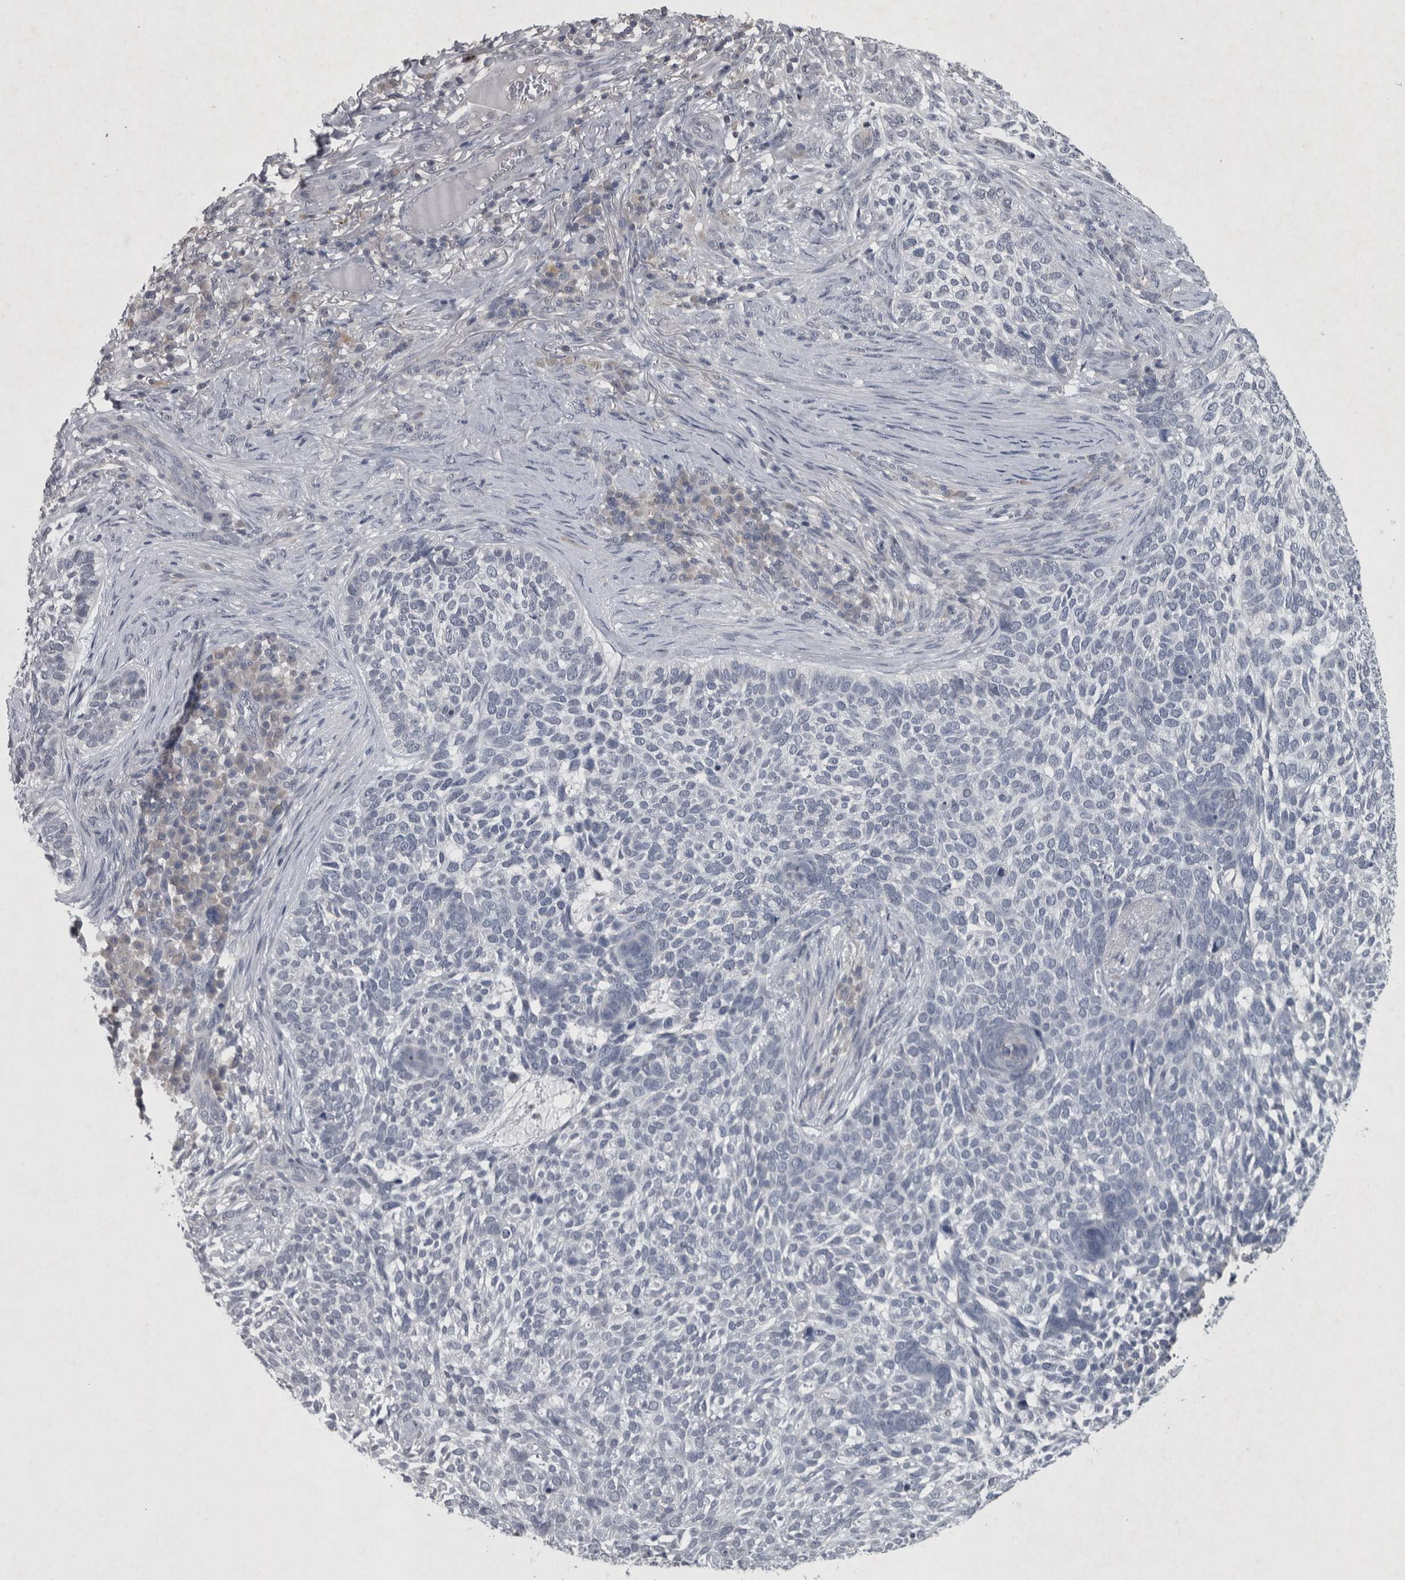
{"staining": {"intensity": "negative", "quantity": "none", "location": "none"}, "tissue": "skin cancer", "cell_type": "Tumor cells", "image_type": "cancer", "snomed": [{"axis": "morphology", "description": "Basal cell carcinoma"}, {"axis": "topography", "description": "Skin"}], "caption": "Immunohistochemistry of human basal cell carcinoma (skin) displays no expression in tumor cells. The staining is performed using DAB (3,3'-diaminobenzidine) brown chromogen with nuclei counter-stained in using hematoxylin.", "gene": "WNT7A", "patient": {"sex": "female", "age": 64}}